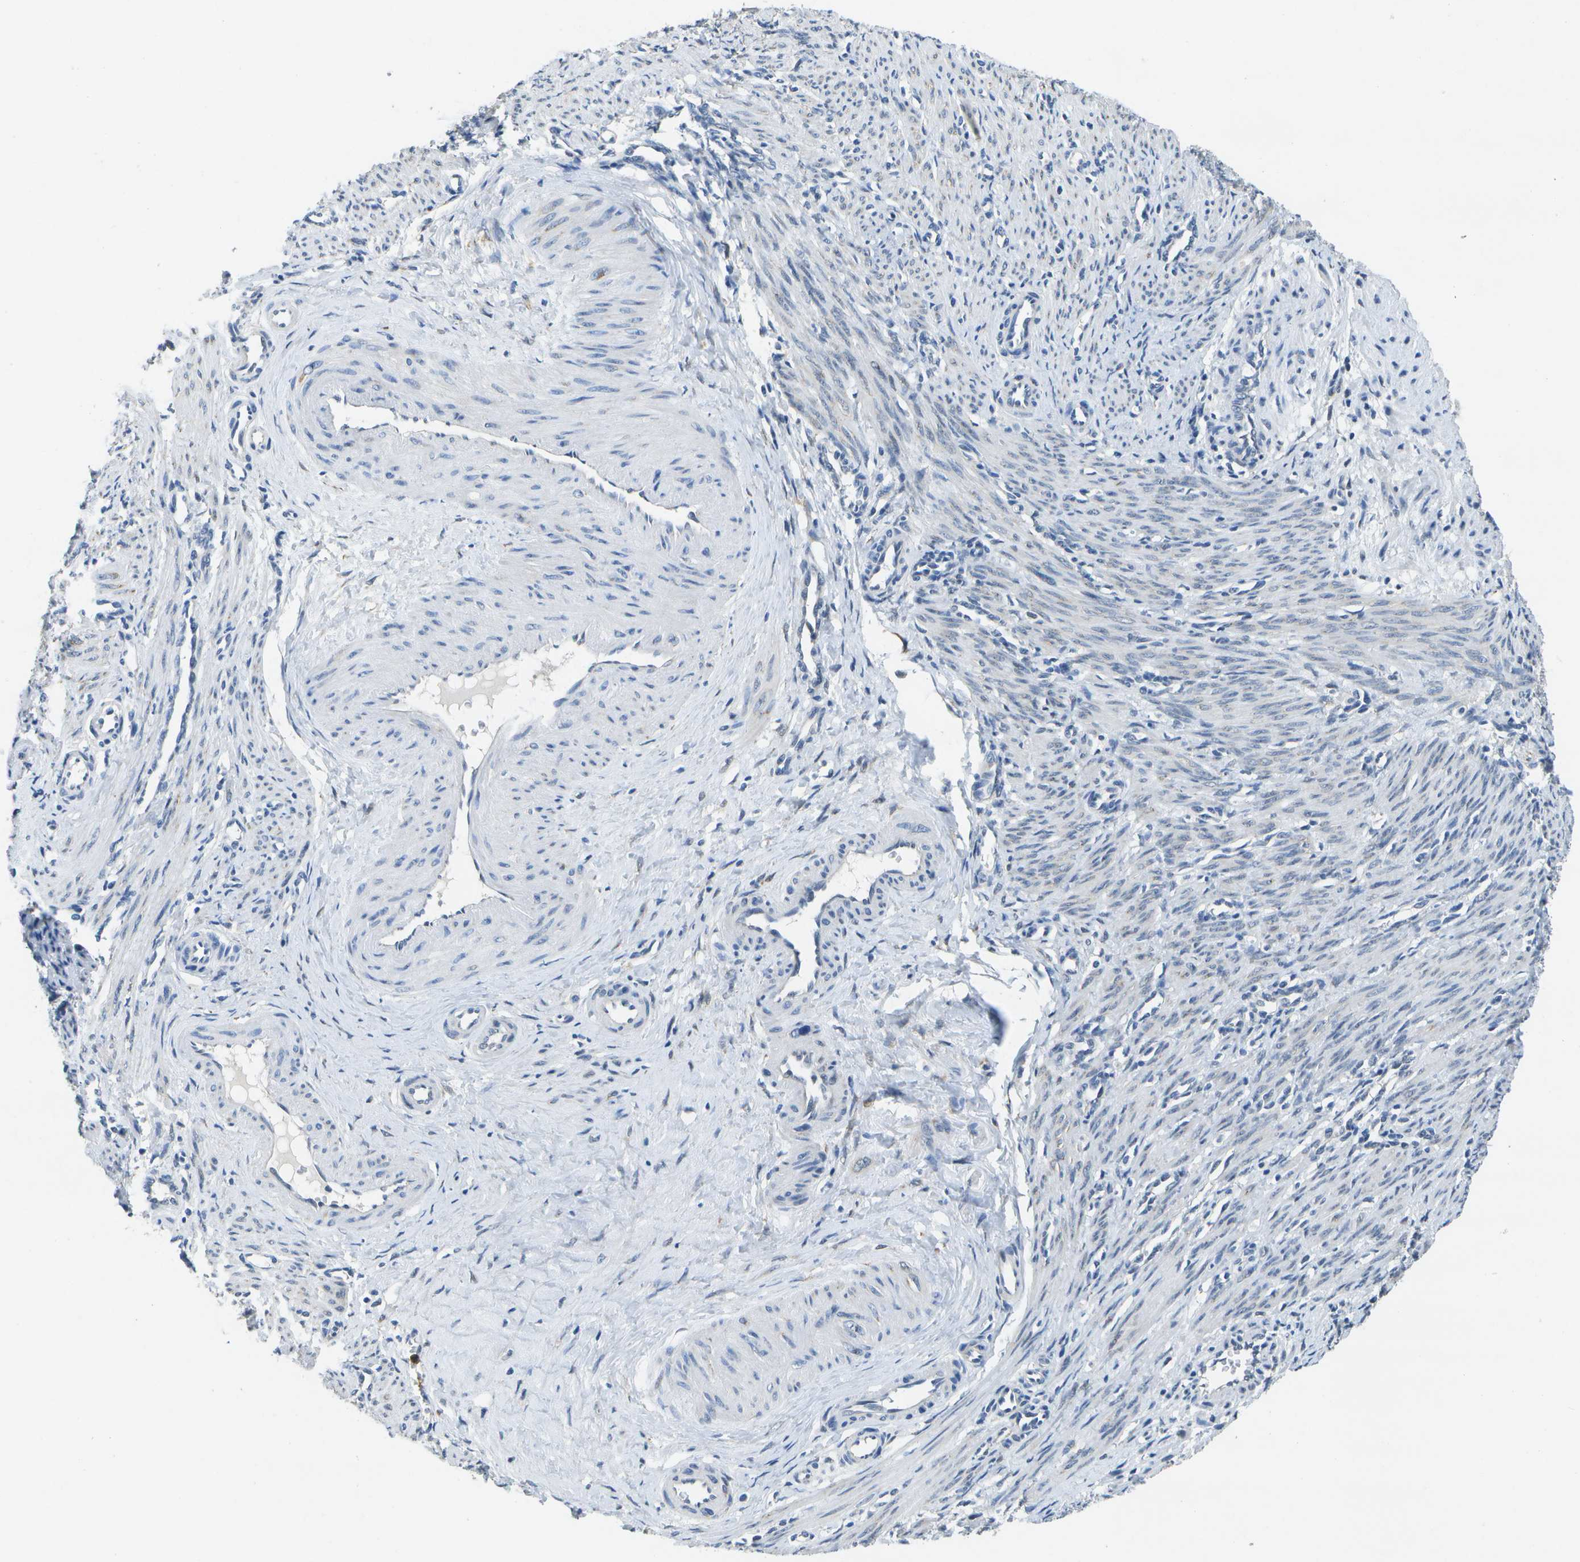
{"staining": {"intensity": "weak", "quantity": "<25%", "location": "cytoplasmic/membranous"}, "tissue": "smooth muscle", "cell_type": "Smooth muscle cells", "image_type": "normal", "snomed": [{"axis": "morphology", "description": "Normal tissue, NOS"}, {"axis": "topography", "description": "Endometrium"}], "caption": "The micrograph displays no significant staining in smooth muscle cells of smooth muscle. (Stains: DAB IHC with hematoxylin counter stain, Microscopy: brightfield microscopy at high magnification).", "gene": "DSE", "patient": {"sex": "female", "age": 33}}